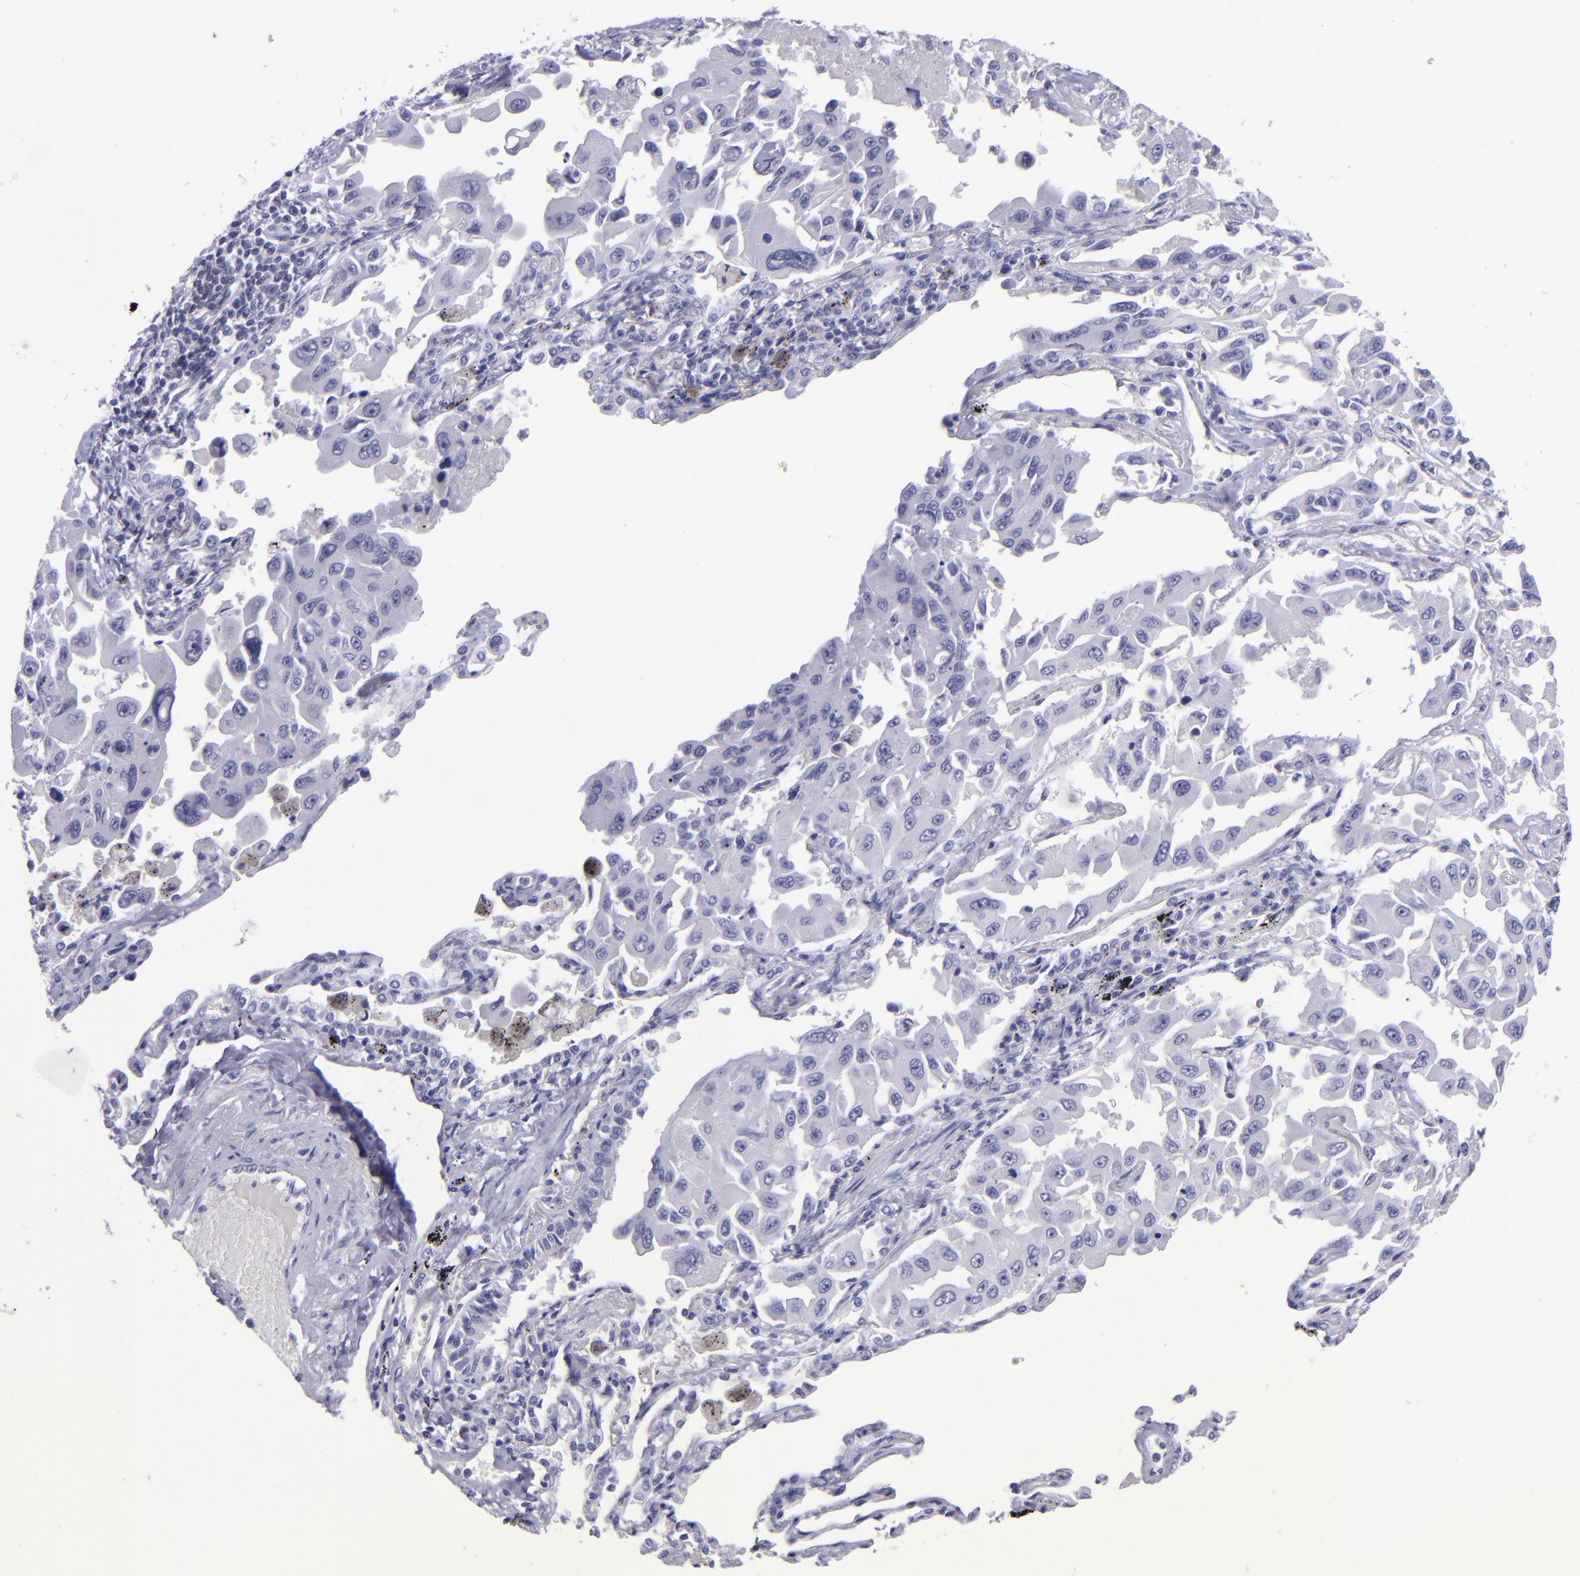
{"staining": {"intensity": "negative", "quantity": "none", "location": "none"}, "tissue": "lung cancer", "cell_type": "Tumor cells", "image_type": "cancer", "snomed": [{"axis": "morphology", "description": "Adenocarcinoma, NOS"}, {"axis": "topography", "description": "Lung"}], "caption": "IHC photomicrograph of neoplastic tissue: human adenocarcinoma (lung) stained with DAB (3,3'-diaminobenzidine) exhibits no significant protein expression in tumor cells. Brightfield microscopy of IHC stained with DAB (3,3'-diaminobenzidine) (brown) and hematoxylin (blue), captured at high magnification.", "gene": "POU2F2", "patient": {"sex": "male", "age": 64}}